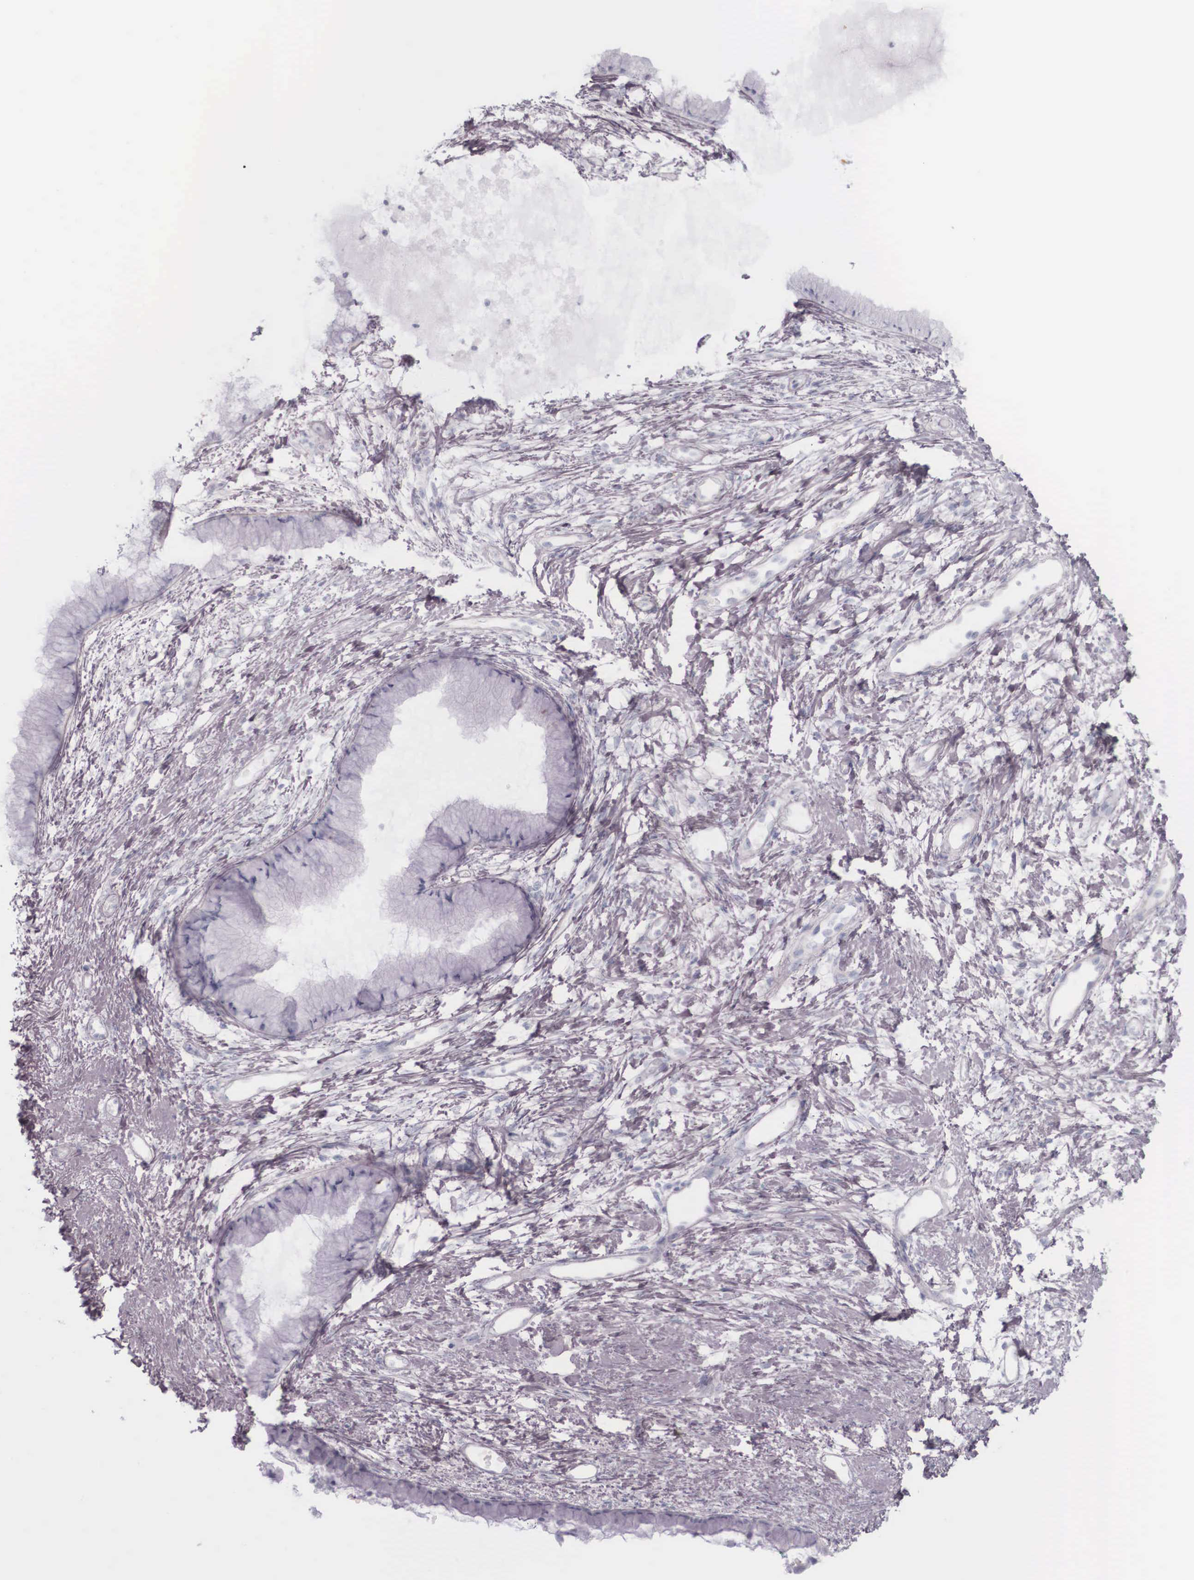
{"staining": {"intensity": "negative", "quantity": "none", "location": "none"}, "tissue": "cervix", "cell_type": "Glandular cells", "image_type": "normal", "snomed": [{"axis": "morphology", "description": "Normal tissue, NOS"}, {"axis": "topography", "description": "Cervix"}], "caption": "IHC micrograph of benign cervix: human cervix stained with DAB (3,3'-diaminobenzidine) reveals no significant protein expression in glandular cells.", "gene": "KRT14", "patient": {"sex": "female", "age": 82}}